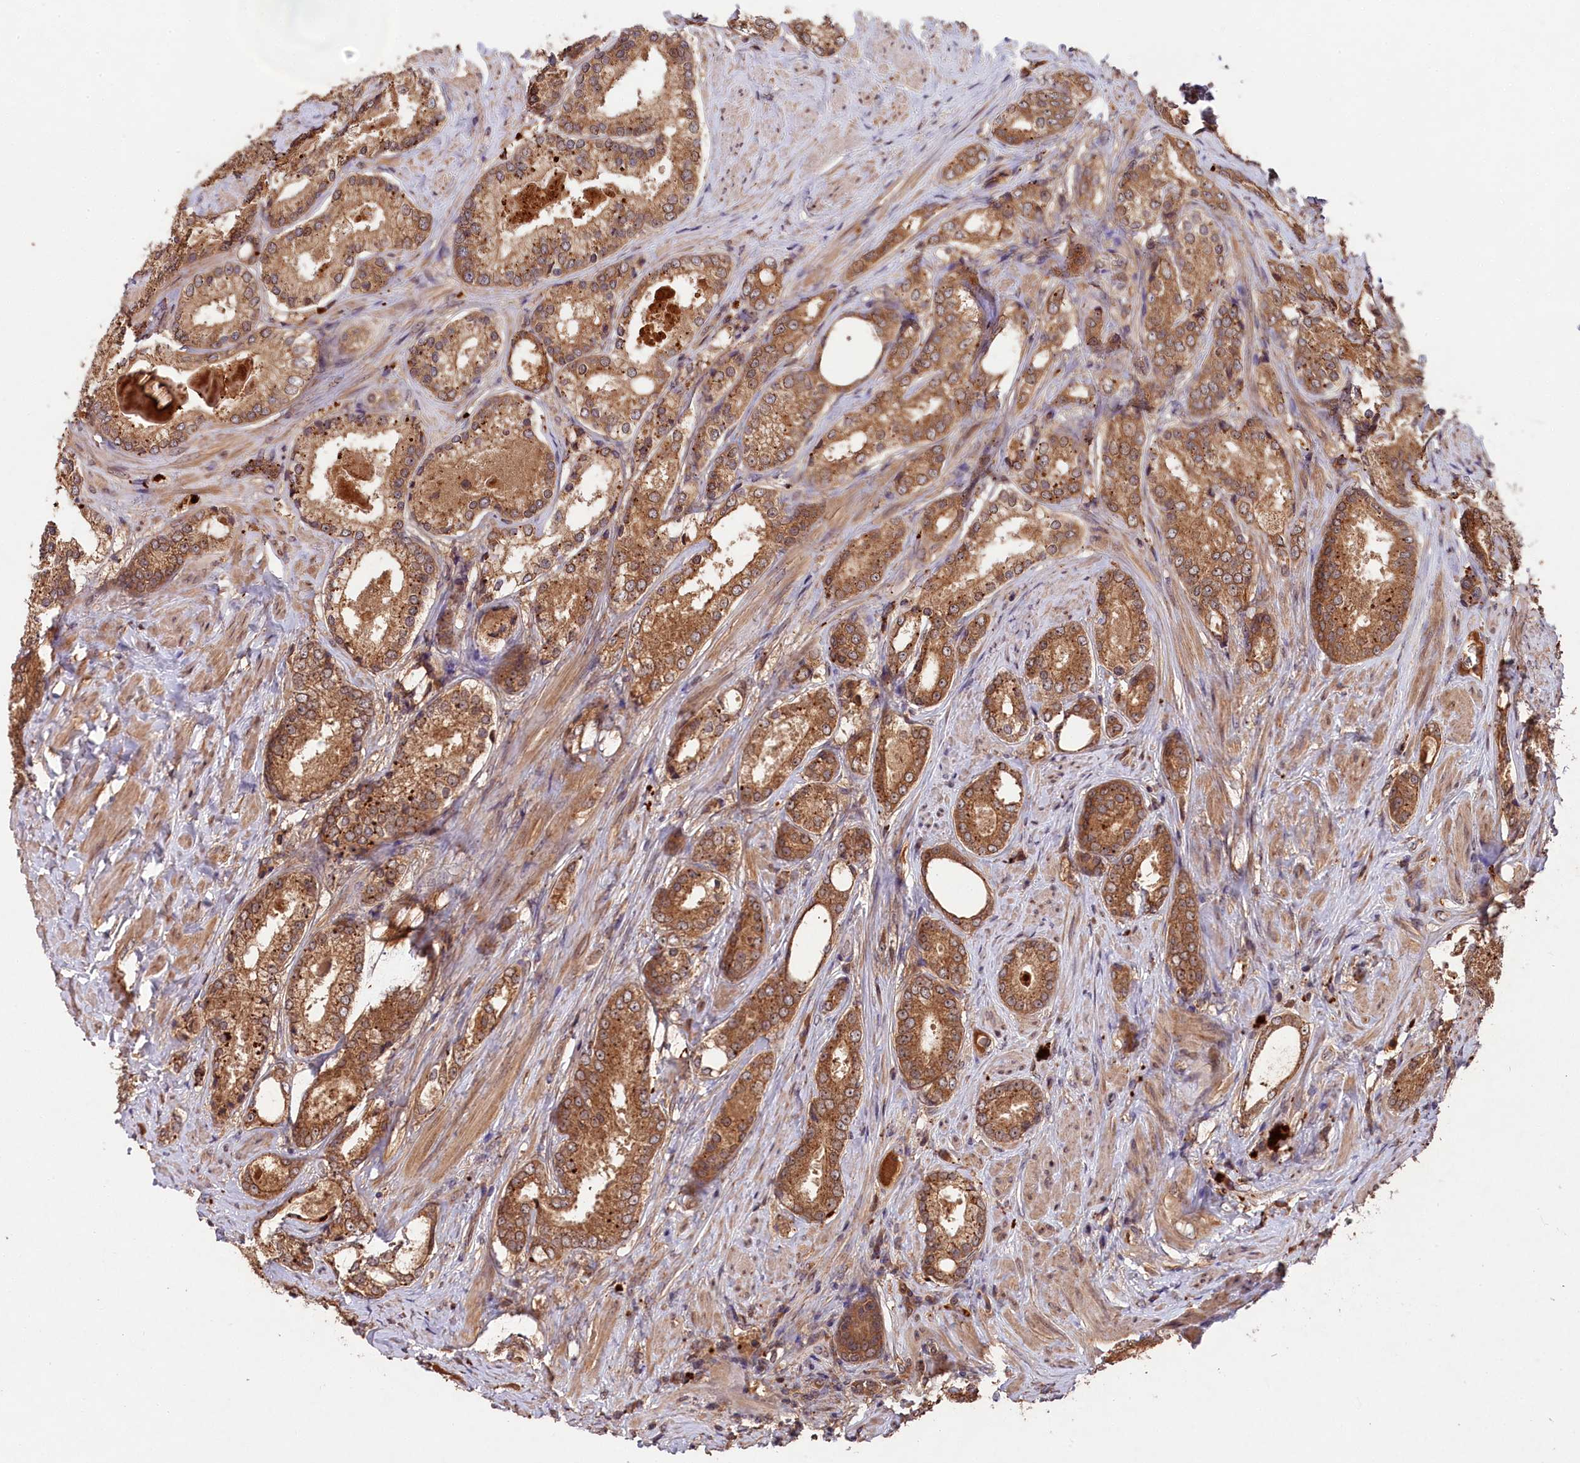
{"staining": {"intensity": "moderate", "quantity": ">75%", "location": "cytoplasmic/membranous"}, "tissue": "prostate cancer", "cell_type": "Tumor cells", "image_type": "cancer", "snomed": [{"axis": "morphology", "description": "Adenocarcinoma, Low grade"}, {"axis": "topography", "description": "Prostate"}], "caption": "Tumor cells reveal medium levels of moderate cytoplasmic/membranous positivity in approximately >75% of cells in prostate low-grade adenocarcinoma.", "gene": "CHAC1", "patient": {"sex": "male", "age": 68}}